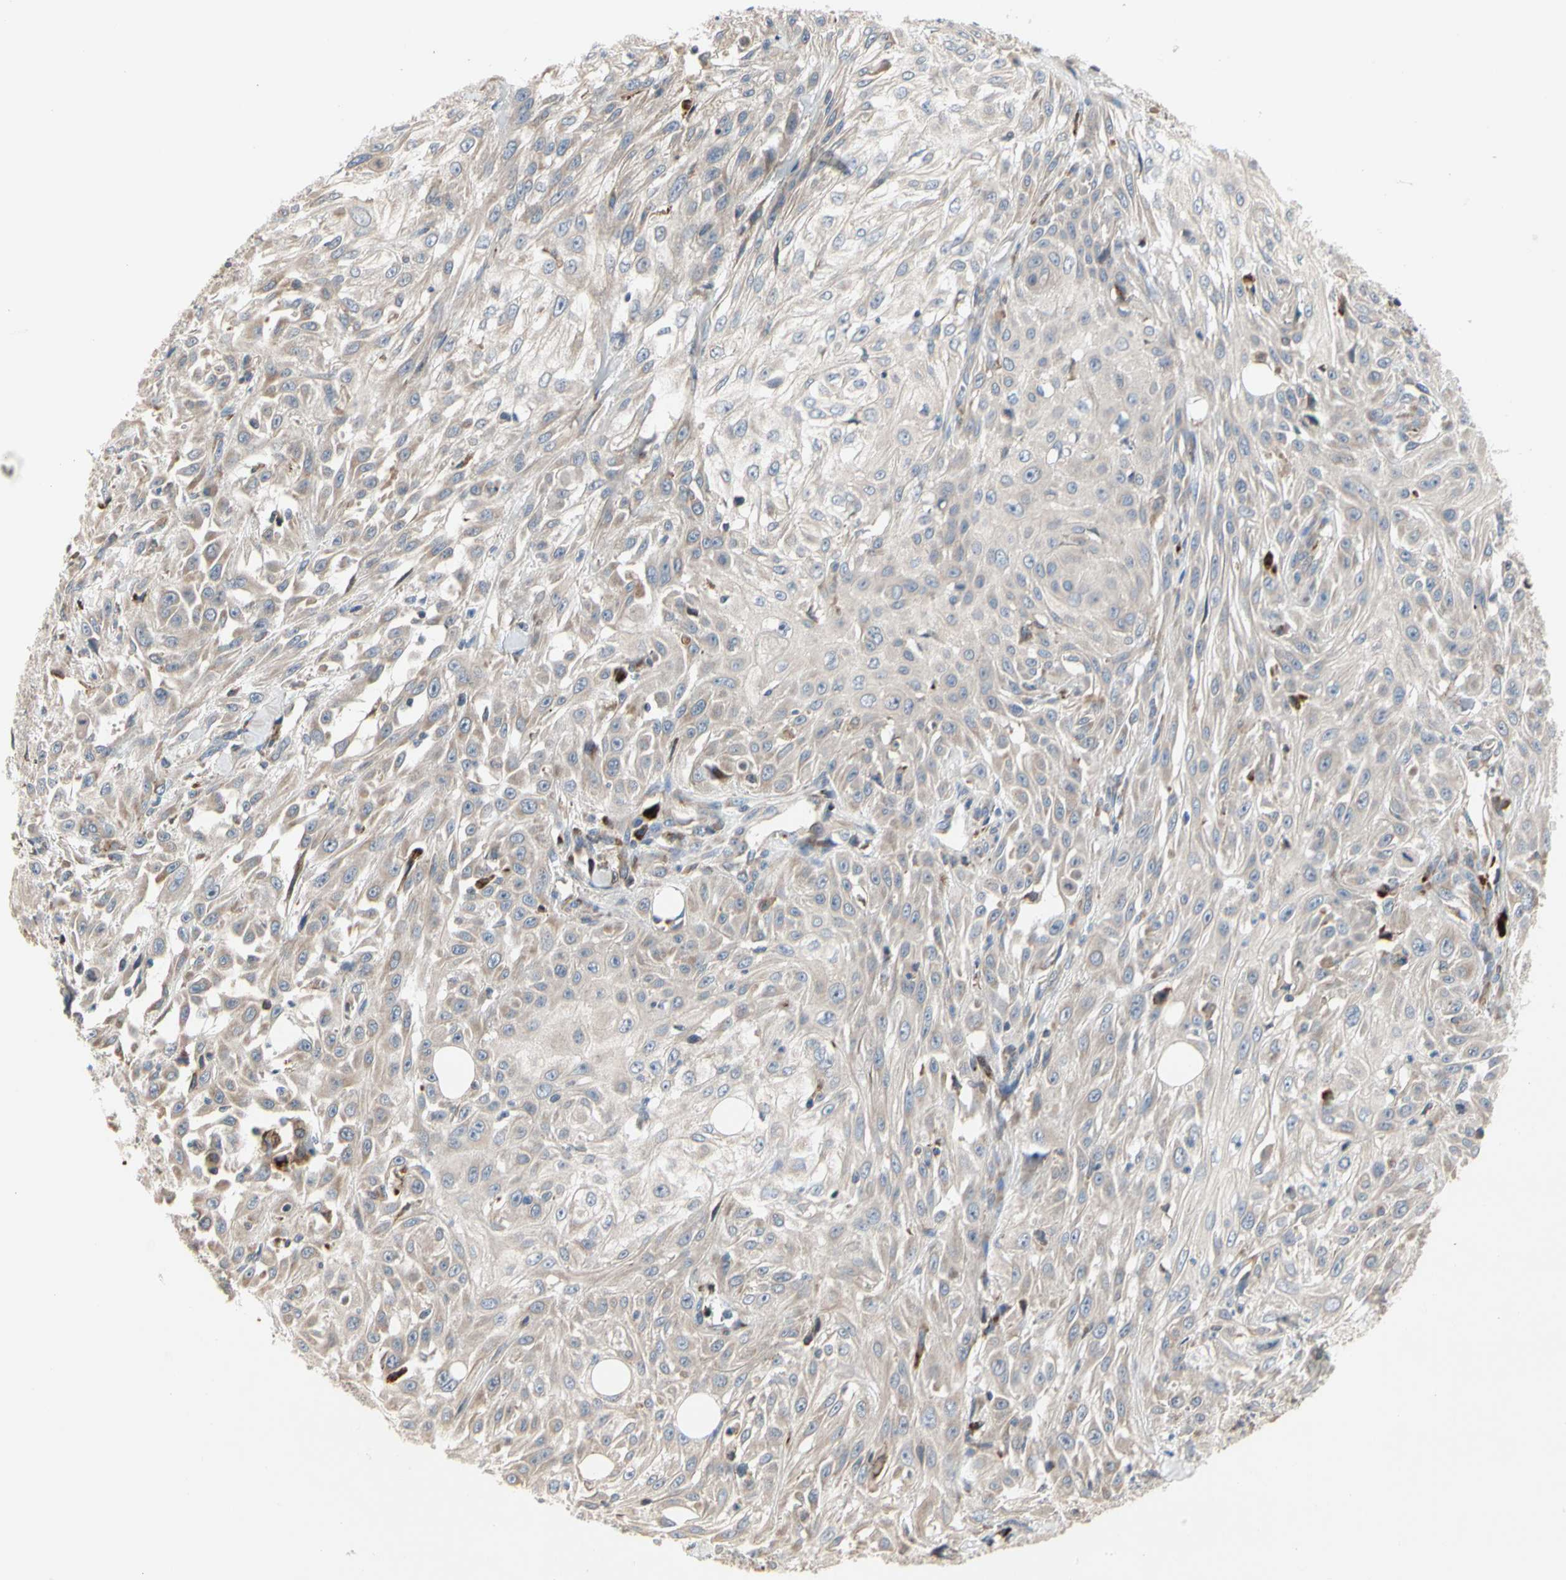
{"staining": {"intensity": "weak", "quantity": ">75%", "location": "cytoplasmic/membranous"}, "tissue": "skin cancer", "cell_type": "Tumor cells", "image_type": "cancer", "snomed": [{"axis": "morphology", "description": "Squamous cell carcinoma, NOS"}, {"axis": "topography", "description": "Skin"}], "caption": "Immunohistochemical staining of human skin squamous cell carcinoma displays low levels of weak cytoplasmic/membranous staining in approximately >75% of tumor cells.", "gene": "MMEL1", "patient": {"sex": "male", "age": 75}}